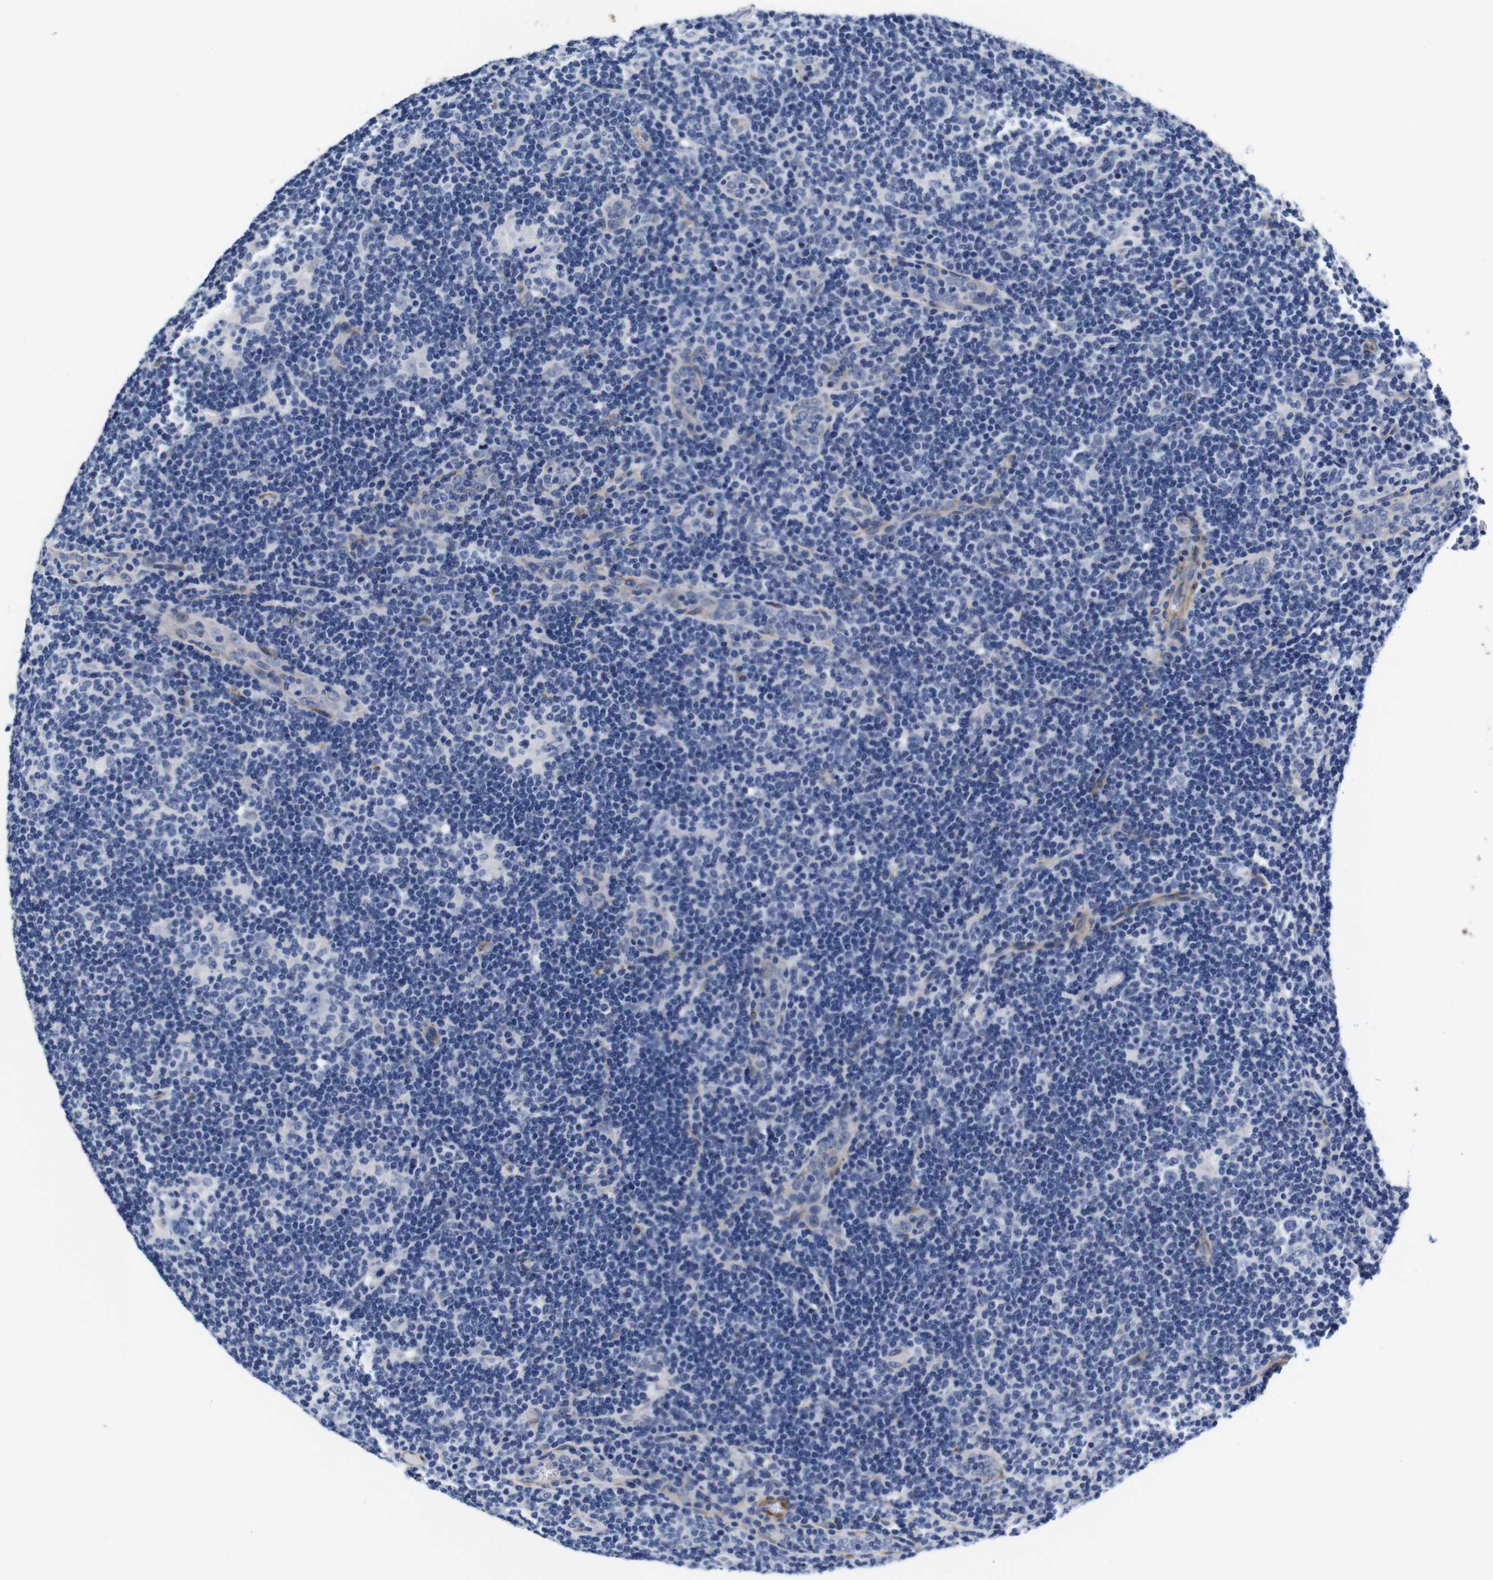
{"staining": {"intensity": "negative", "quantity": "none", "location": "none"}, "tissue": "lymphoma", "cell_type": "Tumor cells", "image_type": "cancer", "snomed": [{"axis": "morphology", "description": "Hodgkin's disease, NOS"}, {"axis": "topography", "description": "Lymph node"}], "caption": "Lymphoma was stained to show a protein in brown. There is no significant staining in tumor cells.", "gene": "LRIG1", "patient": {"sex": "female", "age": 57}}